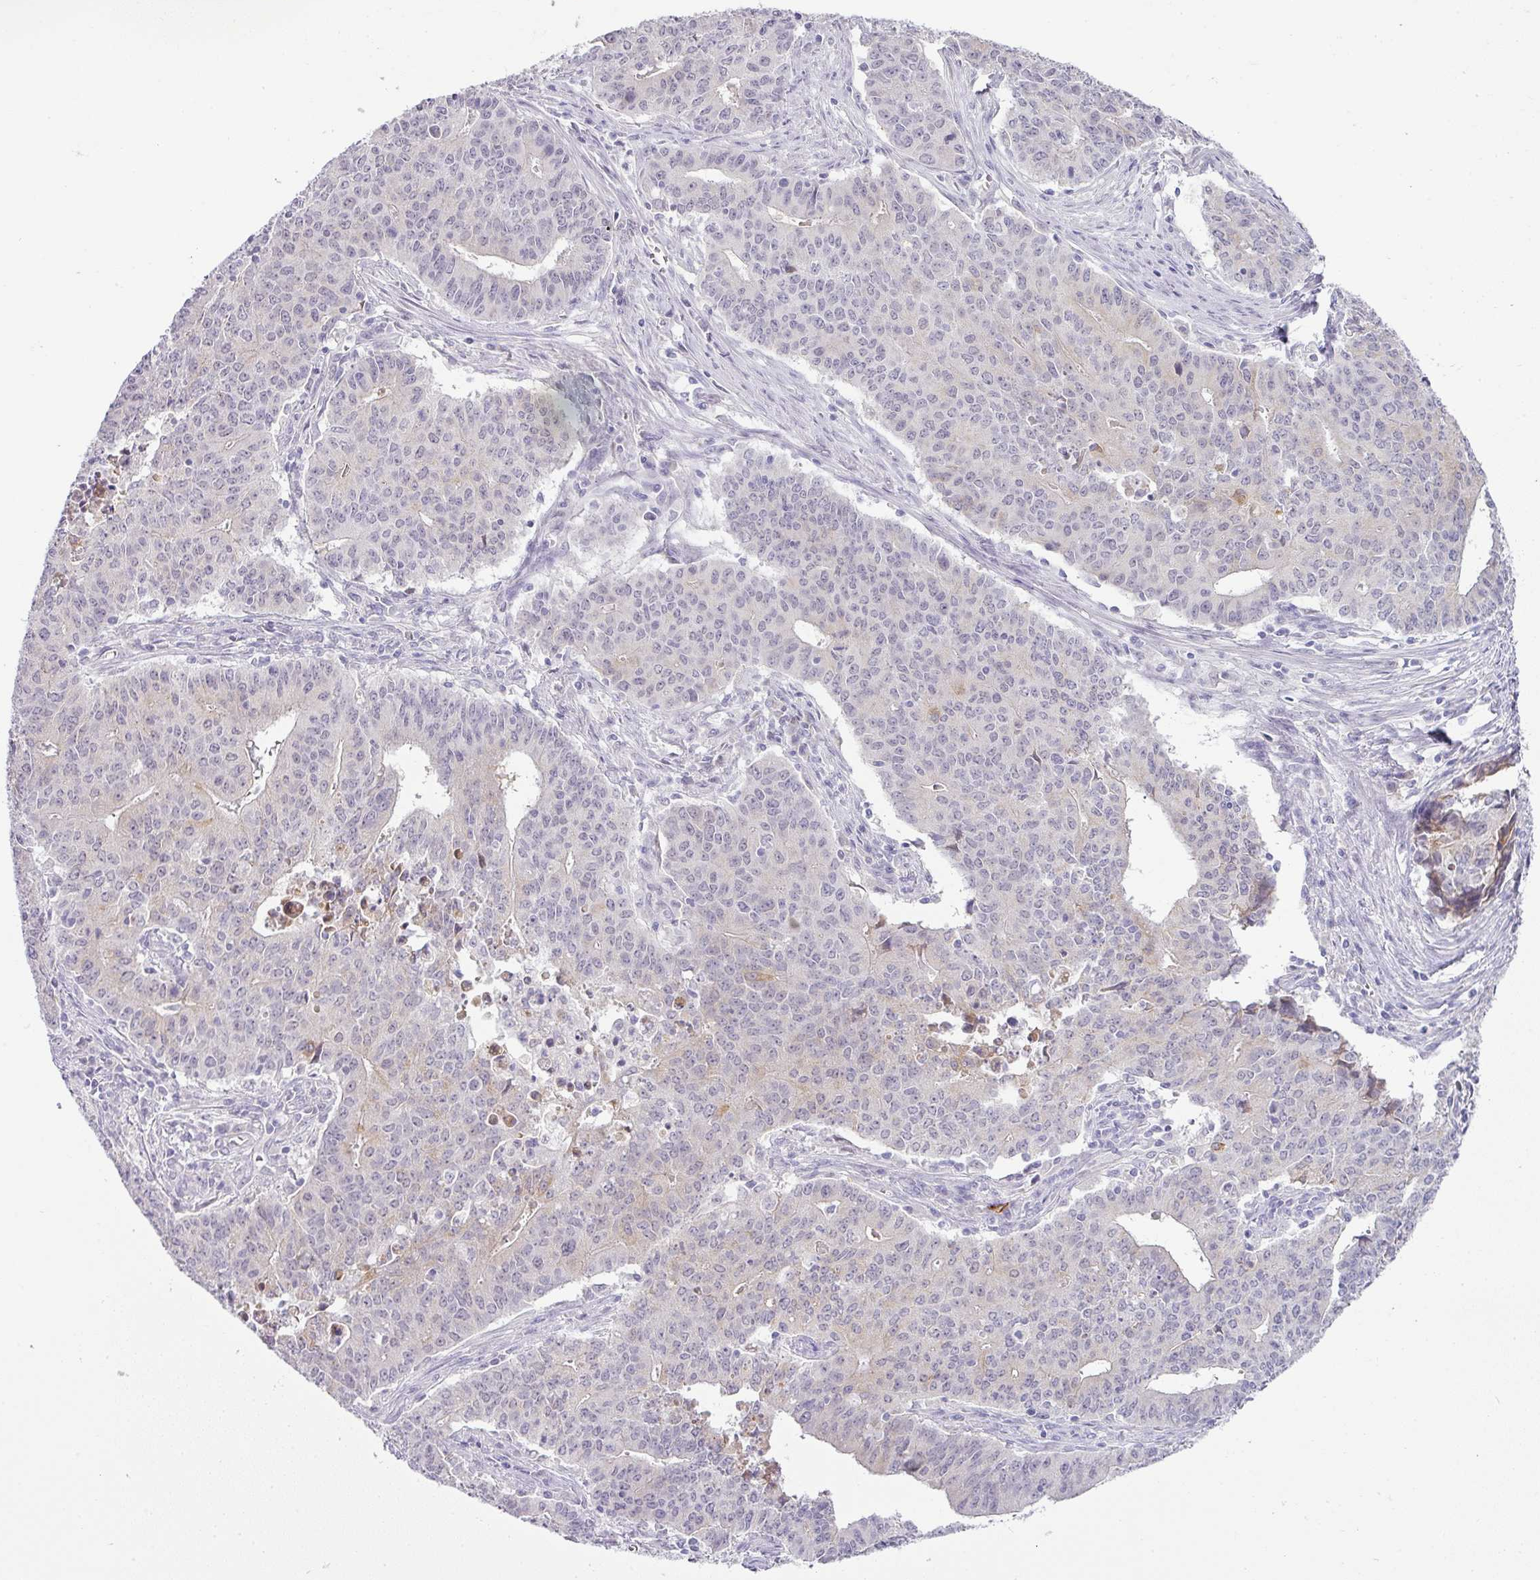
{"staining": {"intensity": "weak", "quantity": "25%-75%", "location": "cytoplasmic/membranous"}, "tissue": "endometrial cancer", "cell_type": "Tumor cells", "image_type": "cancer", "snomed": [{"axis": "morphology", "description": "Adenocarcinoma, NOS"}, {"axis": "topography", "description": "Endometrium"}], "caption": "High-magnification brightfield microscopy of endometrial cancer (adenocarcinoma) stained with DAB (3,3'-diaminobenzidine) (brown) and counterstained with hematoxylin (blue). tumor cells exhibit weak cytoplasmic/membranous staining is appreciated in approximately25%-75% of cells. Immunohistochemistry stains the protein in brown and the nuclei are stained blue.", "gene": "FGF17", "patient": {"sex": "female", "age": 59}}